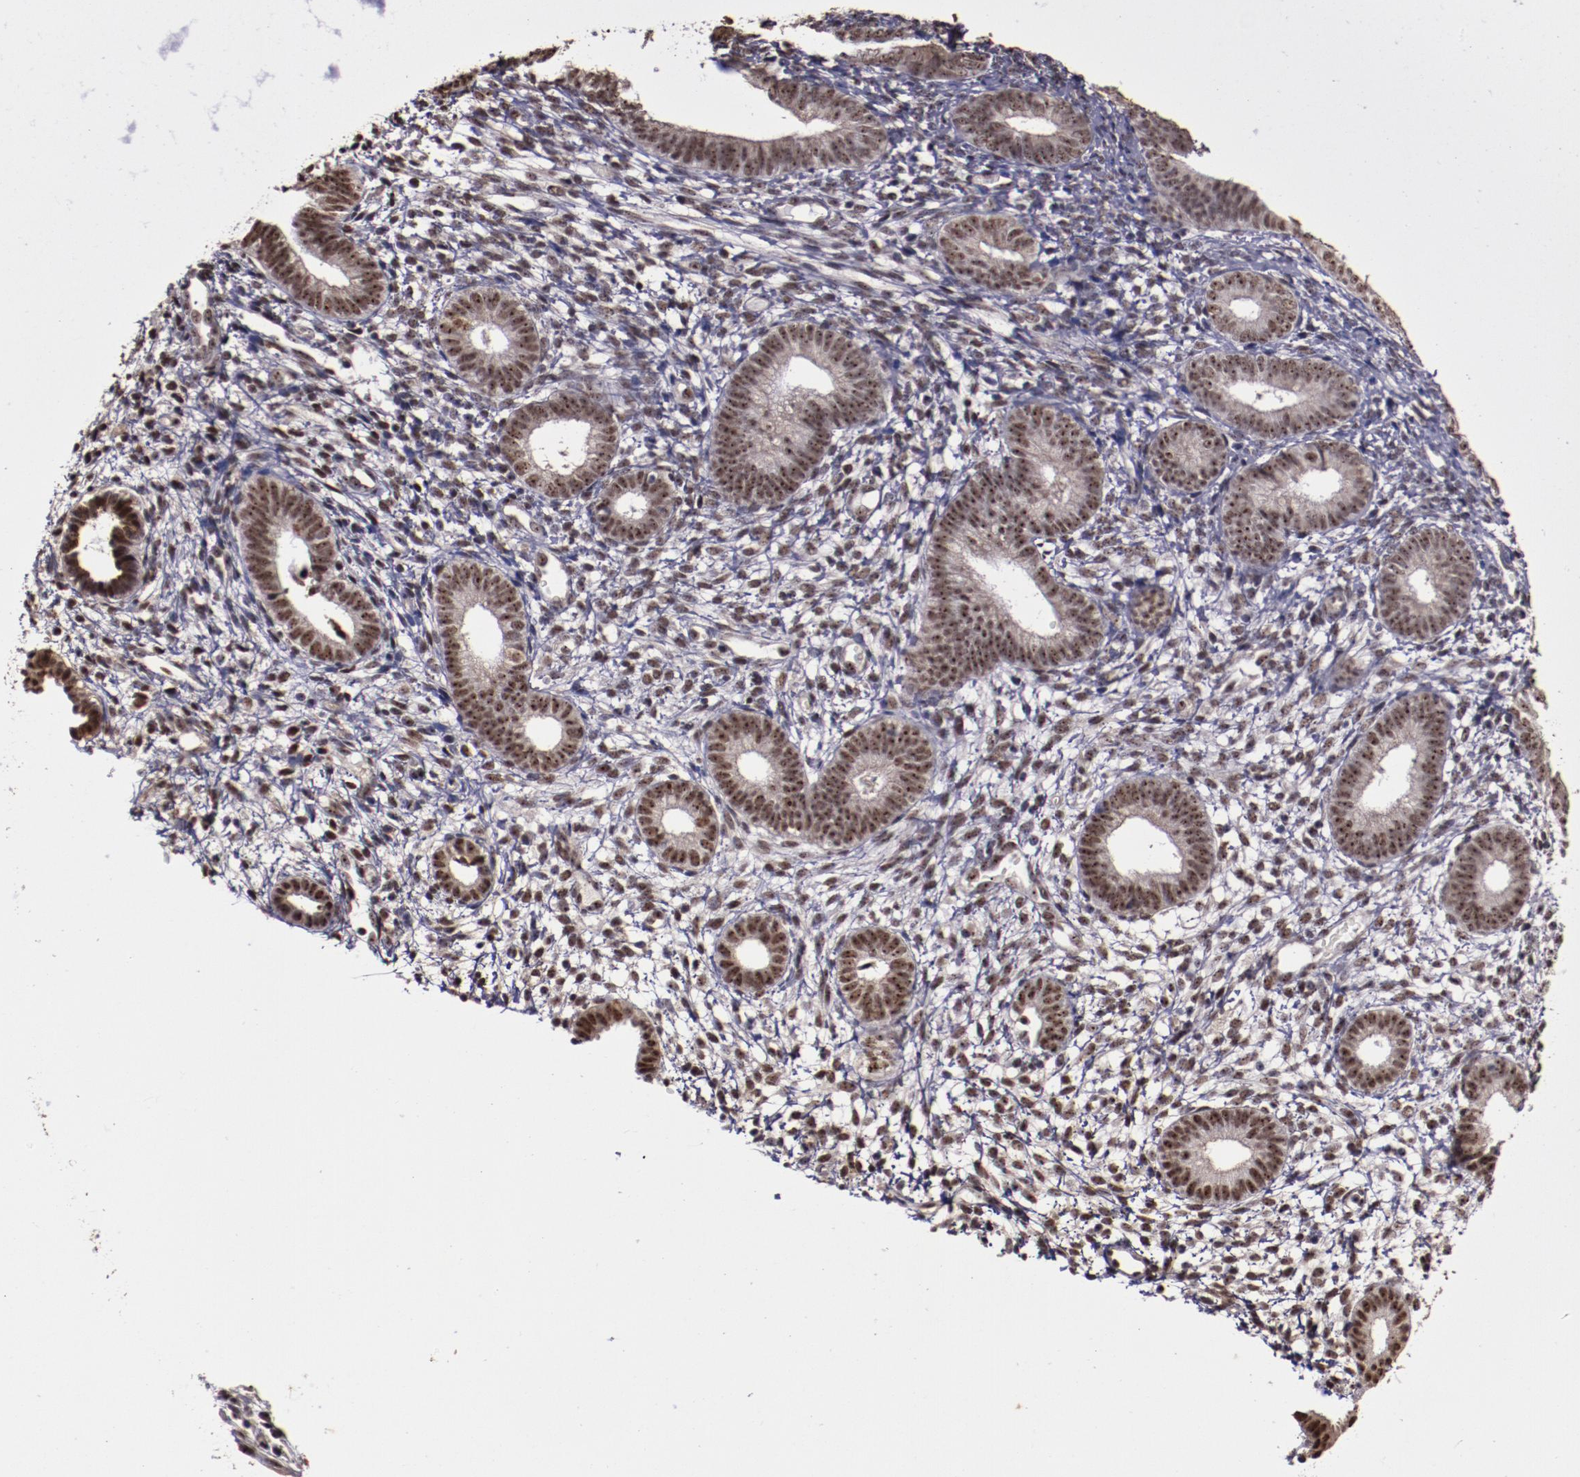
{"staining": {"intensity": "moderate", "quantity": ">75%", "location": "nuclear"}, "tissue": "endometrium", "cell_type": "Cells in endometrial stroma", "image_type": "normal", "snomed": [{"axis": "morphology", "description": "Normal tissue, NOS"}, {"axis": "topography", "description": "Smooth muscle"}, {"axis": "topography", "description": "Endometrium"}], "caption": "Immunohistochemistry of normal human endometrium displays medium levels of moderate nuclear expression in approximately >75% of cells in endometrial stroma.", "gene": "CECR2", "patient": {"sex": "female", "age": 57}}